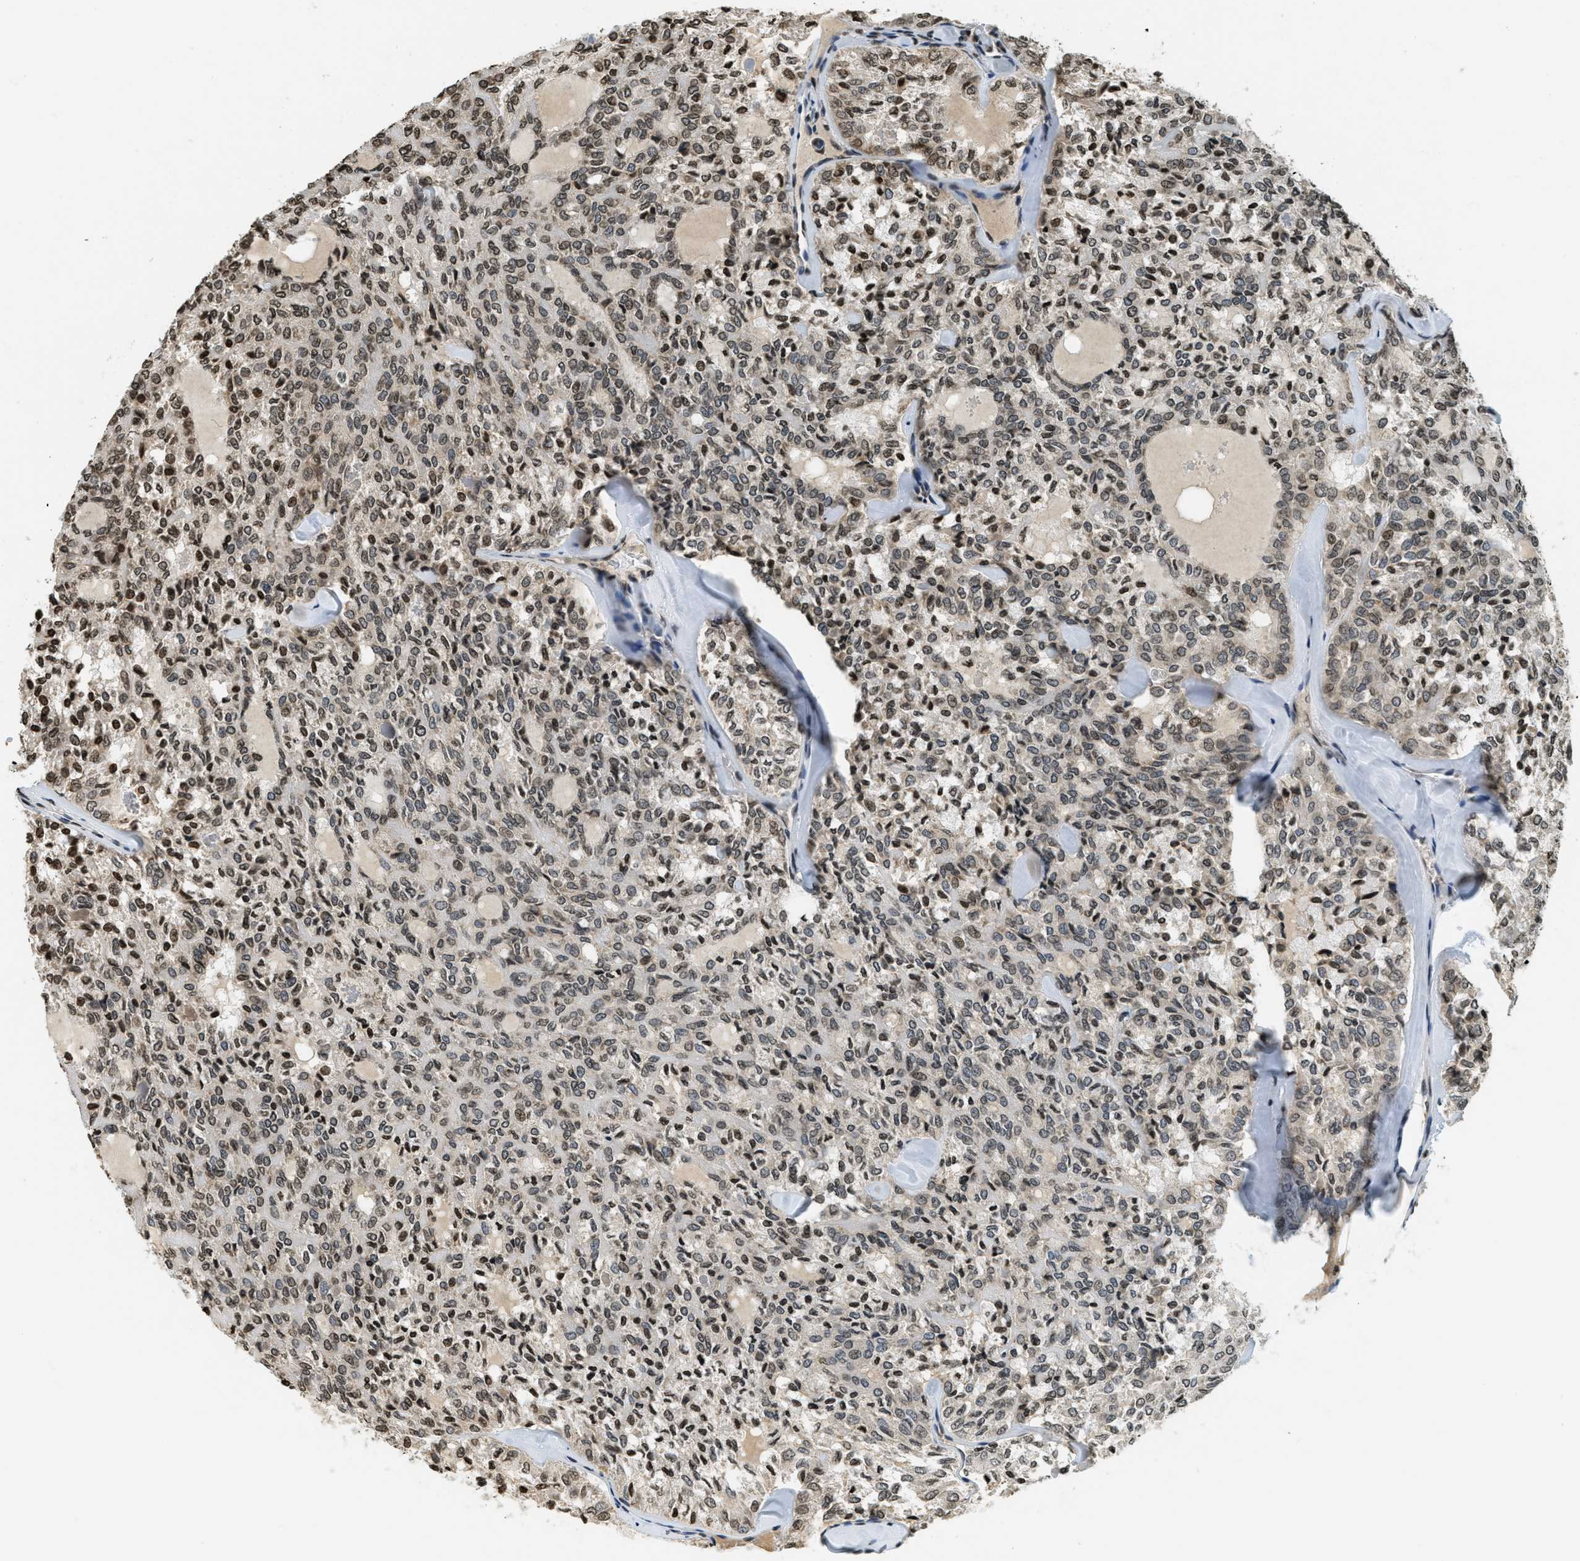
{"staining": {"intensity": "moderate", "quantity": ">75%", "location": "nuclear"}, "tissue": "thyroid cancer", "cell_type": "Tumor cells", "image_type": "cancer", "snomed": [{"axis": "morphology", "description": "Follicular adenoma carcinoma, NOS"}, {"axis": "topography", "description": "Thyroid gland"}], "caption": "Thyroid cancer (follicular adenoma carcinoma) stained for a protein (brown) demonstrates moderate nuclear positive positivity in about >75% of tumor cells.", "gene": "LDB2", "patient": {"sex": "male", "age": 75}}